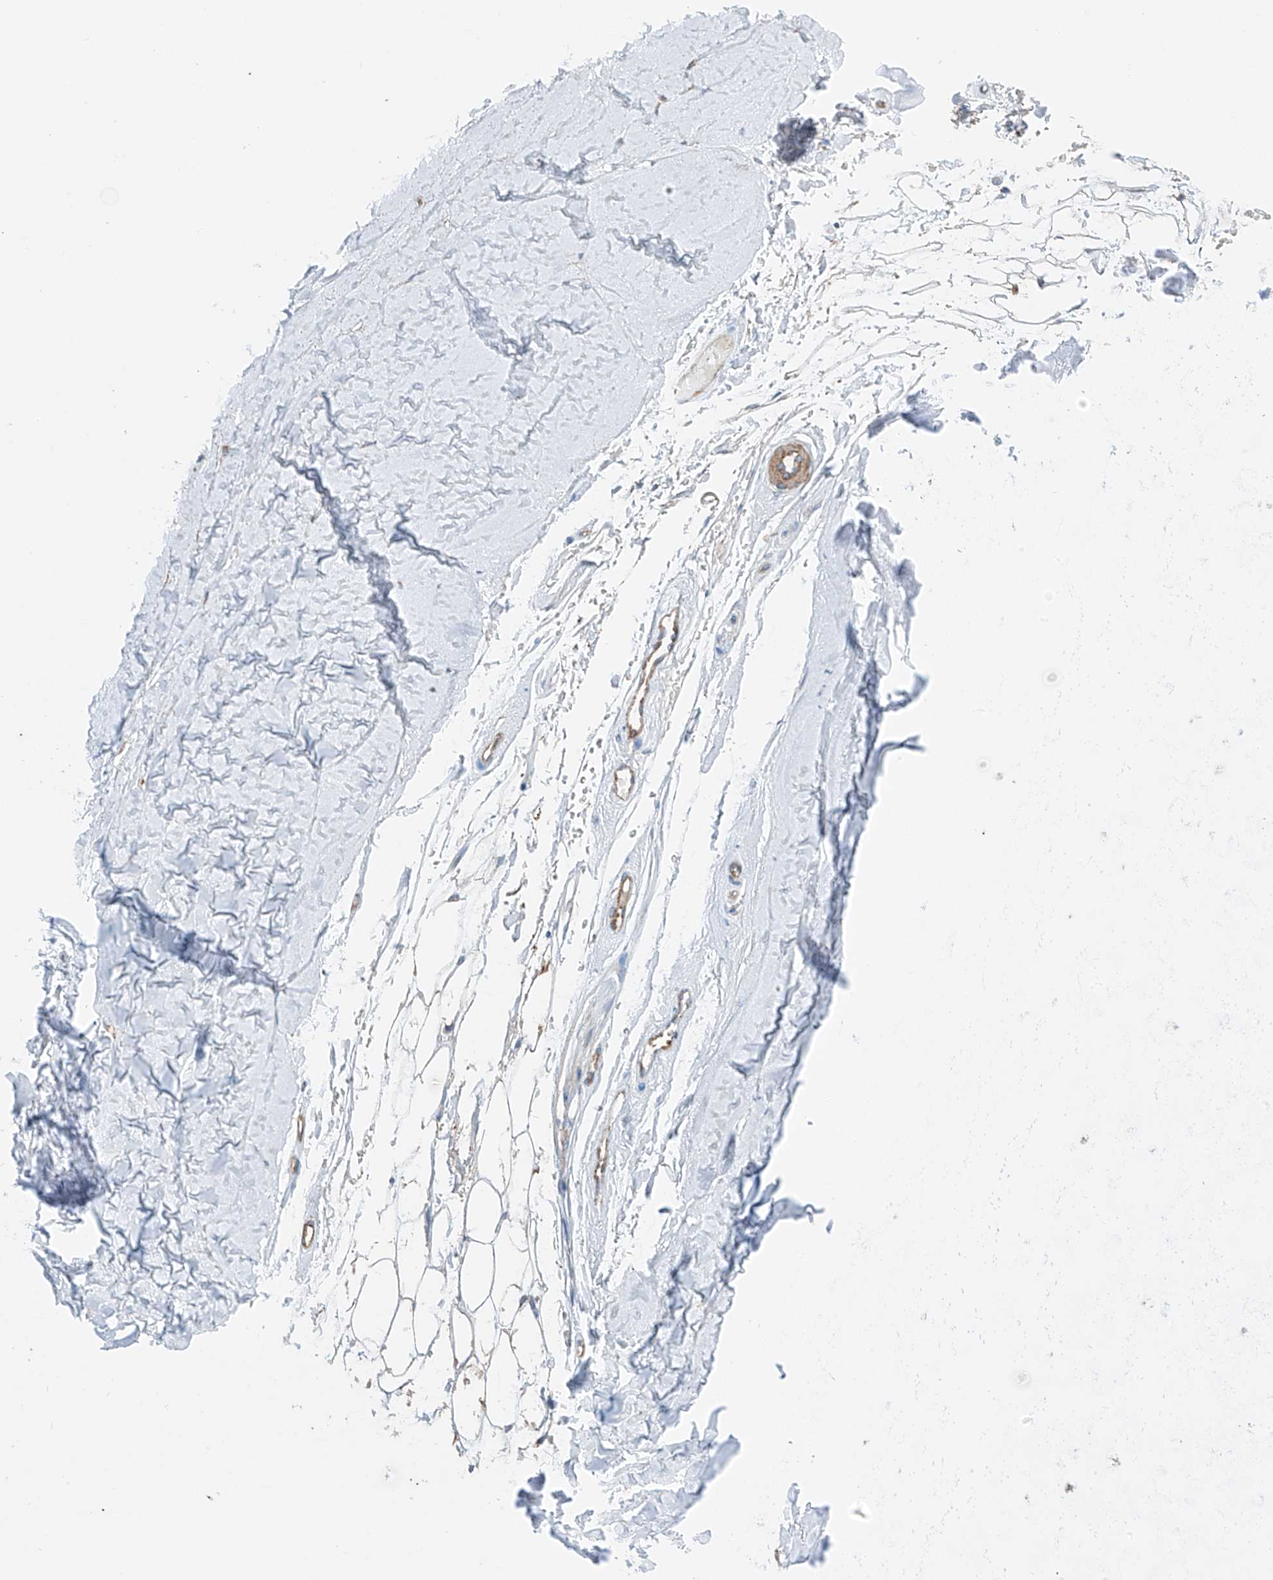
{"staining": {"intensity": "weak", "quantity": ">75%", "location": "cytoplasmic/membranous"}, "tissue": "adipose tissue", "cell_type": "Adipocytes", "image_type": "normal", "snomed": [{"axis": "morphology", "description": "Normal tissue, NOS"}, {"axis": "morphology", "description": "Basal cell carcinoma"}, {"axis": "topography", "description": "Skin"}], "caption": "This image exhibits benign adipose tissue stained with immunohistochemistry to label a protein in brown. The cytoplasmic/membranous of adipocytes show weak positivity for the protein. Nuclei are counter-stained blue.", "gene": "SLC1A5", "patient": {"sex": "female", "age": 89}}